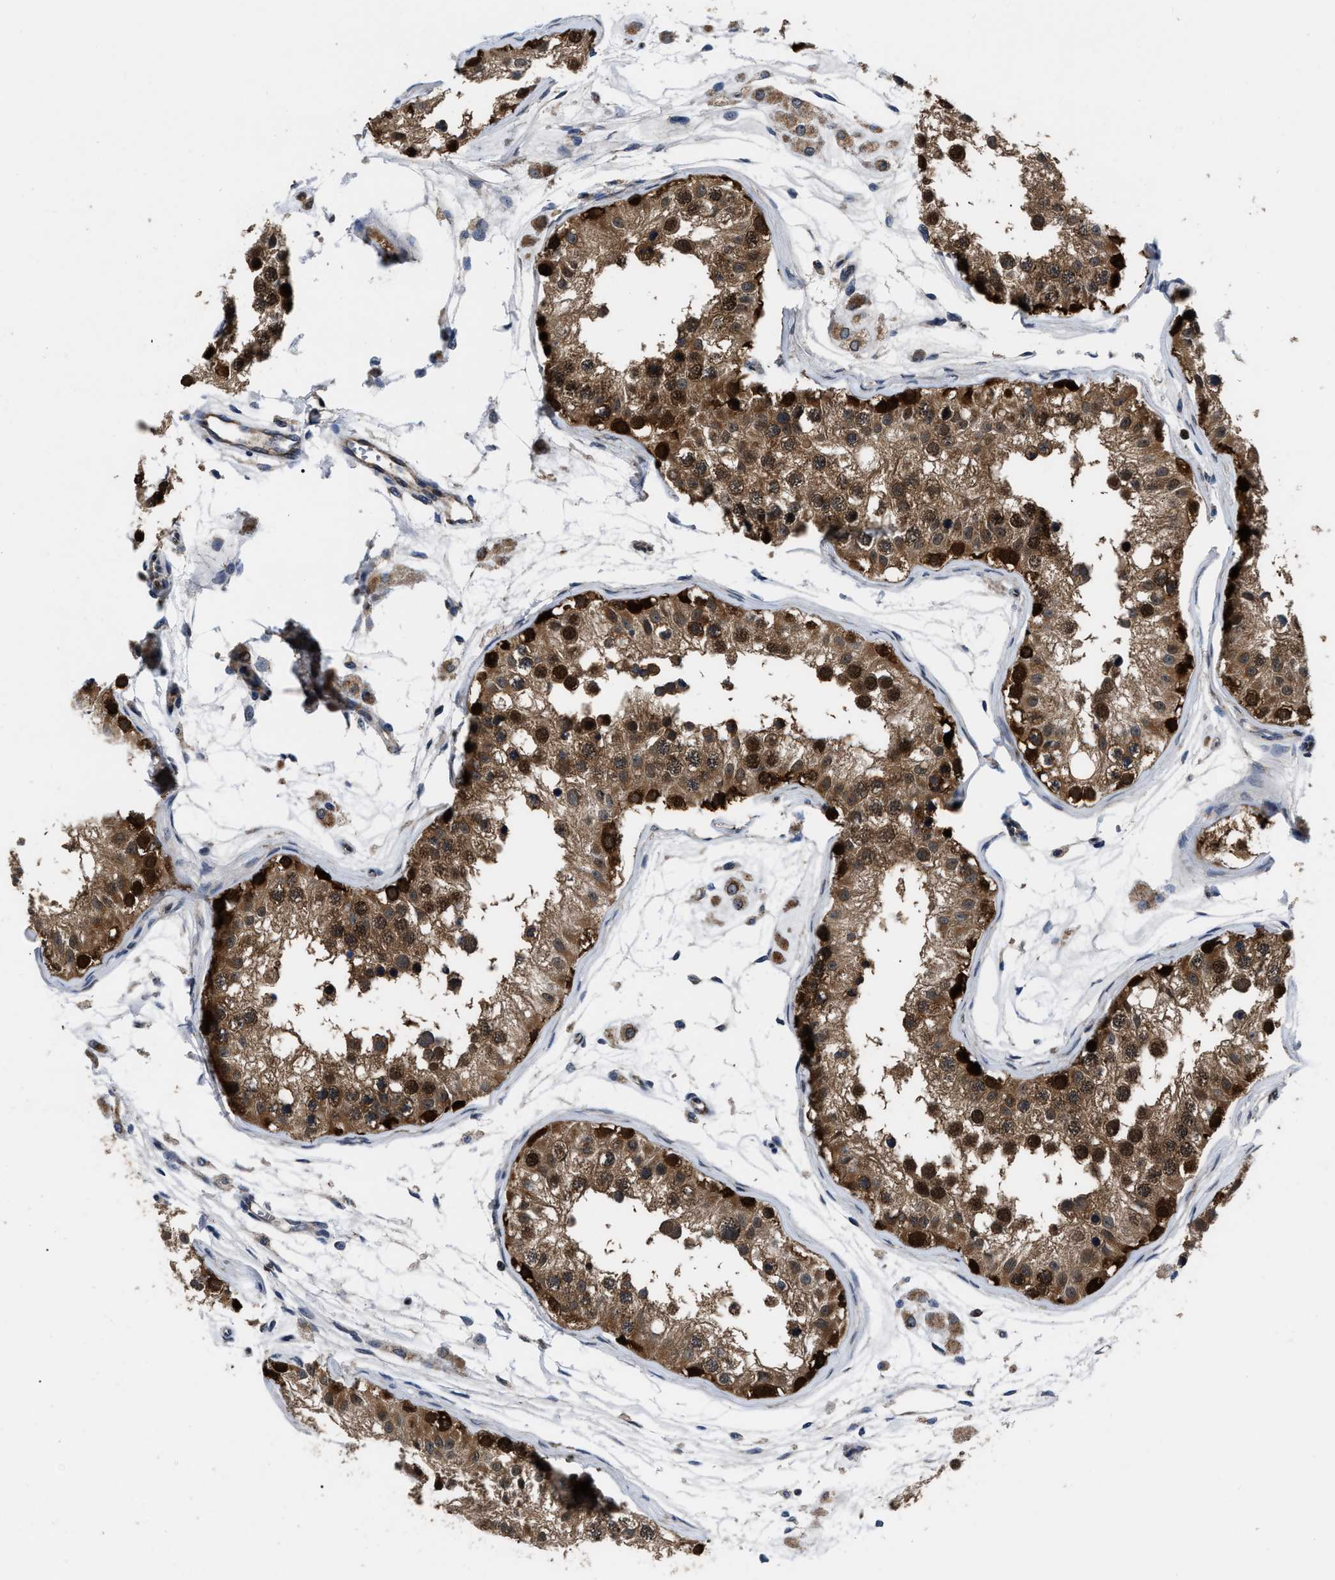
{"staining": {"intensity": "strong", "quantity": ">75%", "location": "cytoplasmic/membranous,nuclear"}, "tissue": "testis", "cell_type": "Cells in seminiferous ducts", "image_type": "normal", "snomed": [{"axis": "morphology", "description": "Normal tissue, NOS"}, {"axis": "morphology", "description": "Adenocarcinoma, metastatic, NOS"}, {"axis": "topography", "description": "Testis"}], "caption": "Benign testis displays strong cytoplasmic/membranous,nuclear expression in approximately >75% of cells in seminiferous ducts, visualized by immunohistochemistry.", "gene": "GET4", "patient": {"sex": "male", "age": 26}}